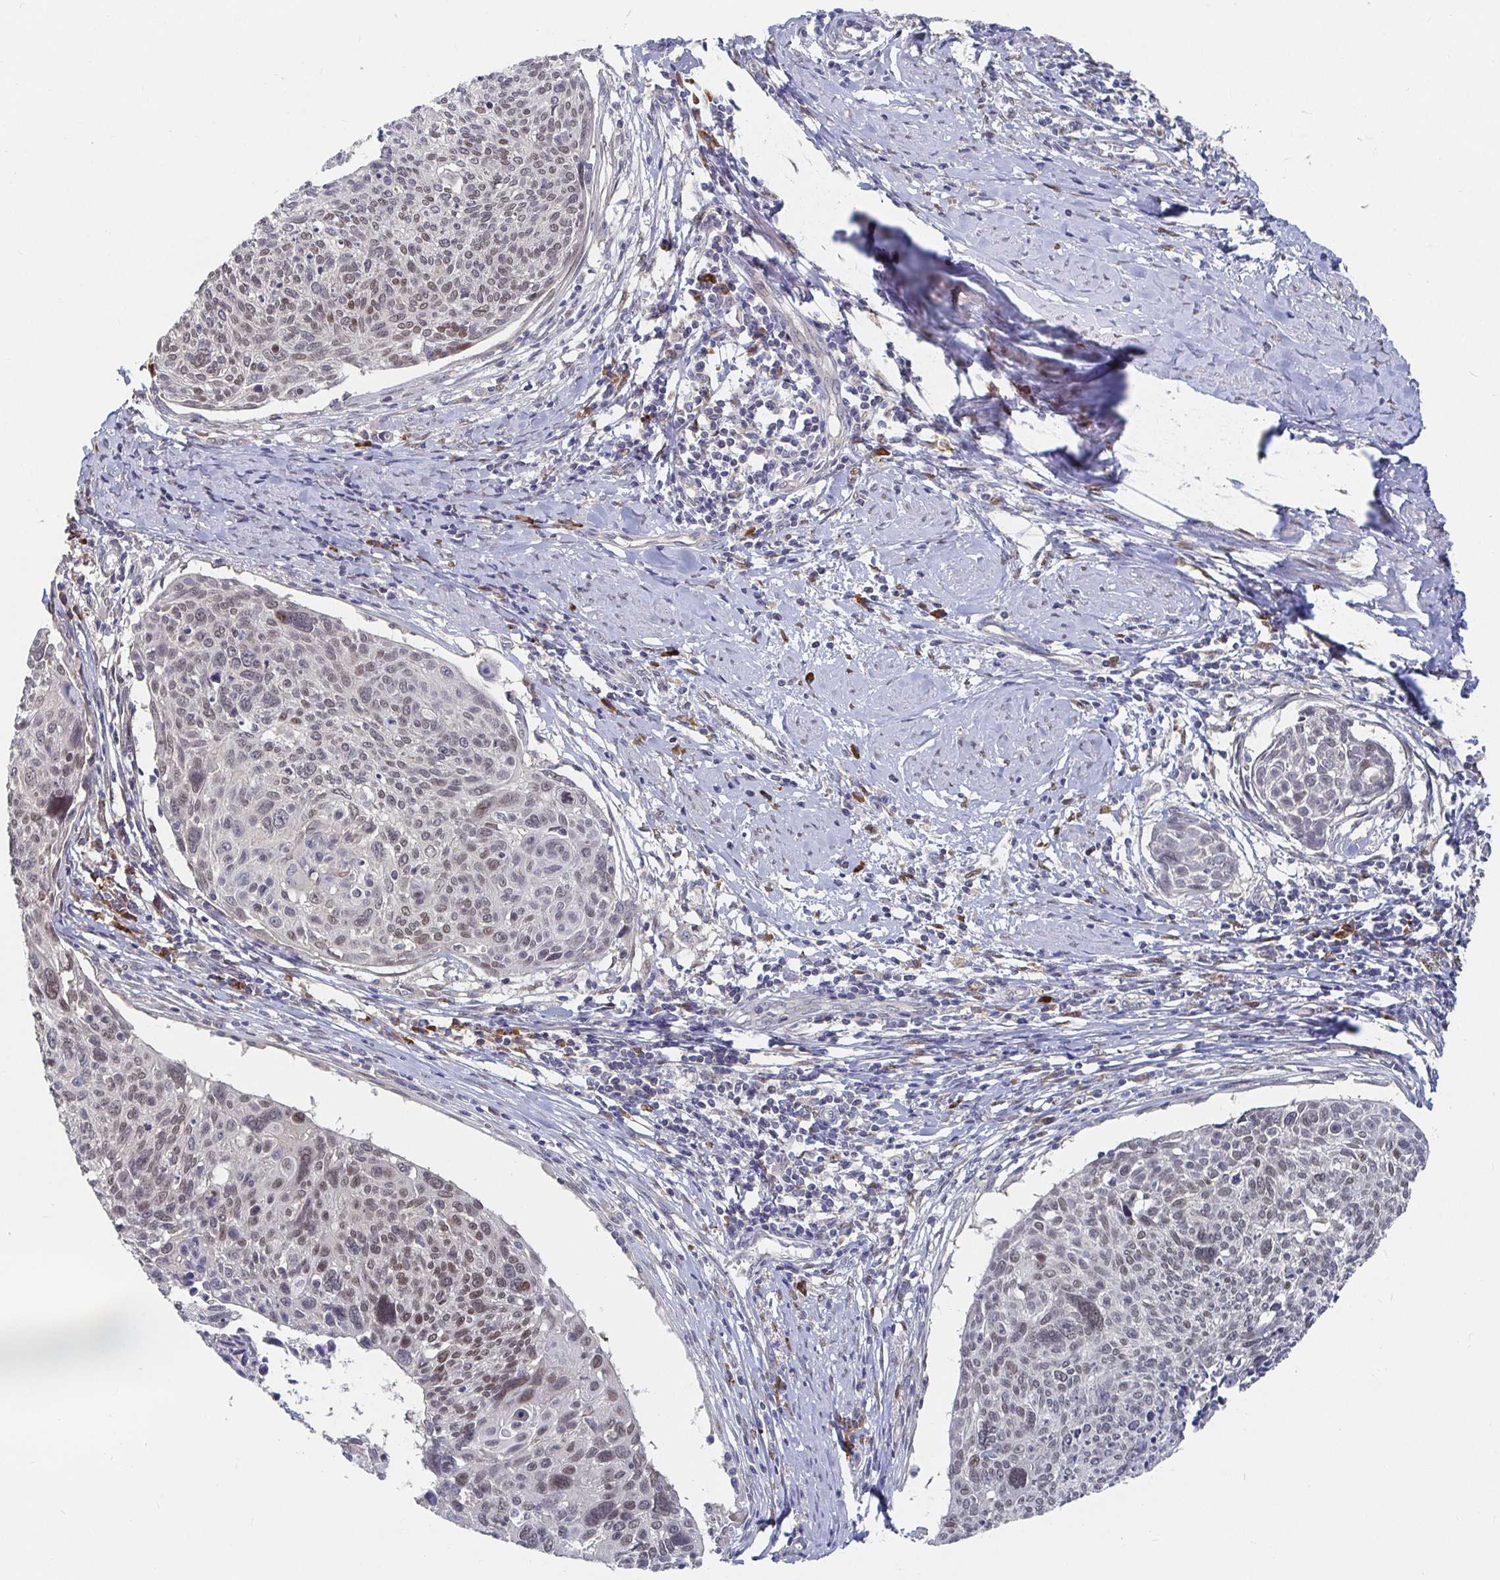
{"staining": {"intensity": "weak", "quantity": "25%-75%", "location": "nuclear"}, "tissue": "cervical cancer", "cell_type": "Tumor cells", "image_type": "cancer", "snomed": [{"axis": "morphology", "description": "Squamous cell carcinoma, NOS"}, {"axis": "topography", "description": "Cervix"}], "caption": "Approximately 25%-75% of tumor cells in cervical squamous cell carcinoma reveal weak nuclear protein staining as visualized by brown immunohistochemical staining.", "gene": "MEIS1", "patient": {"sex": "female", "age": 49}}